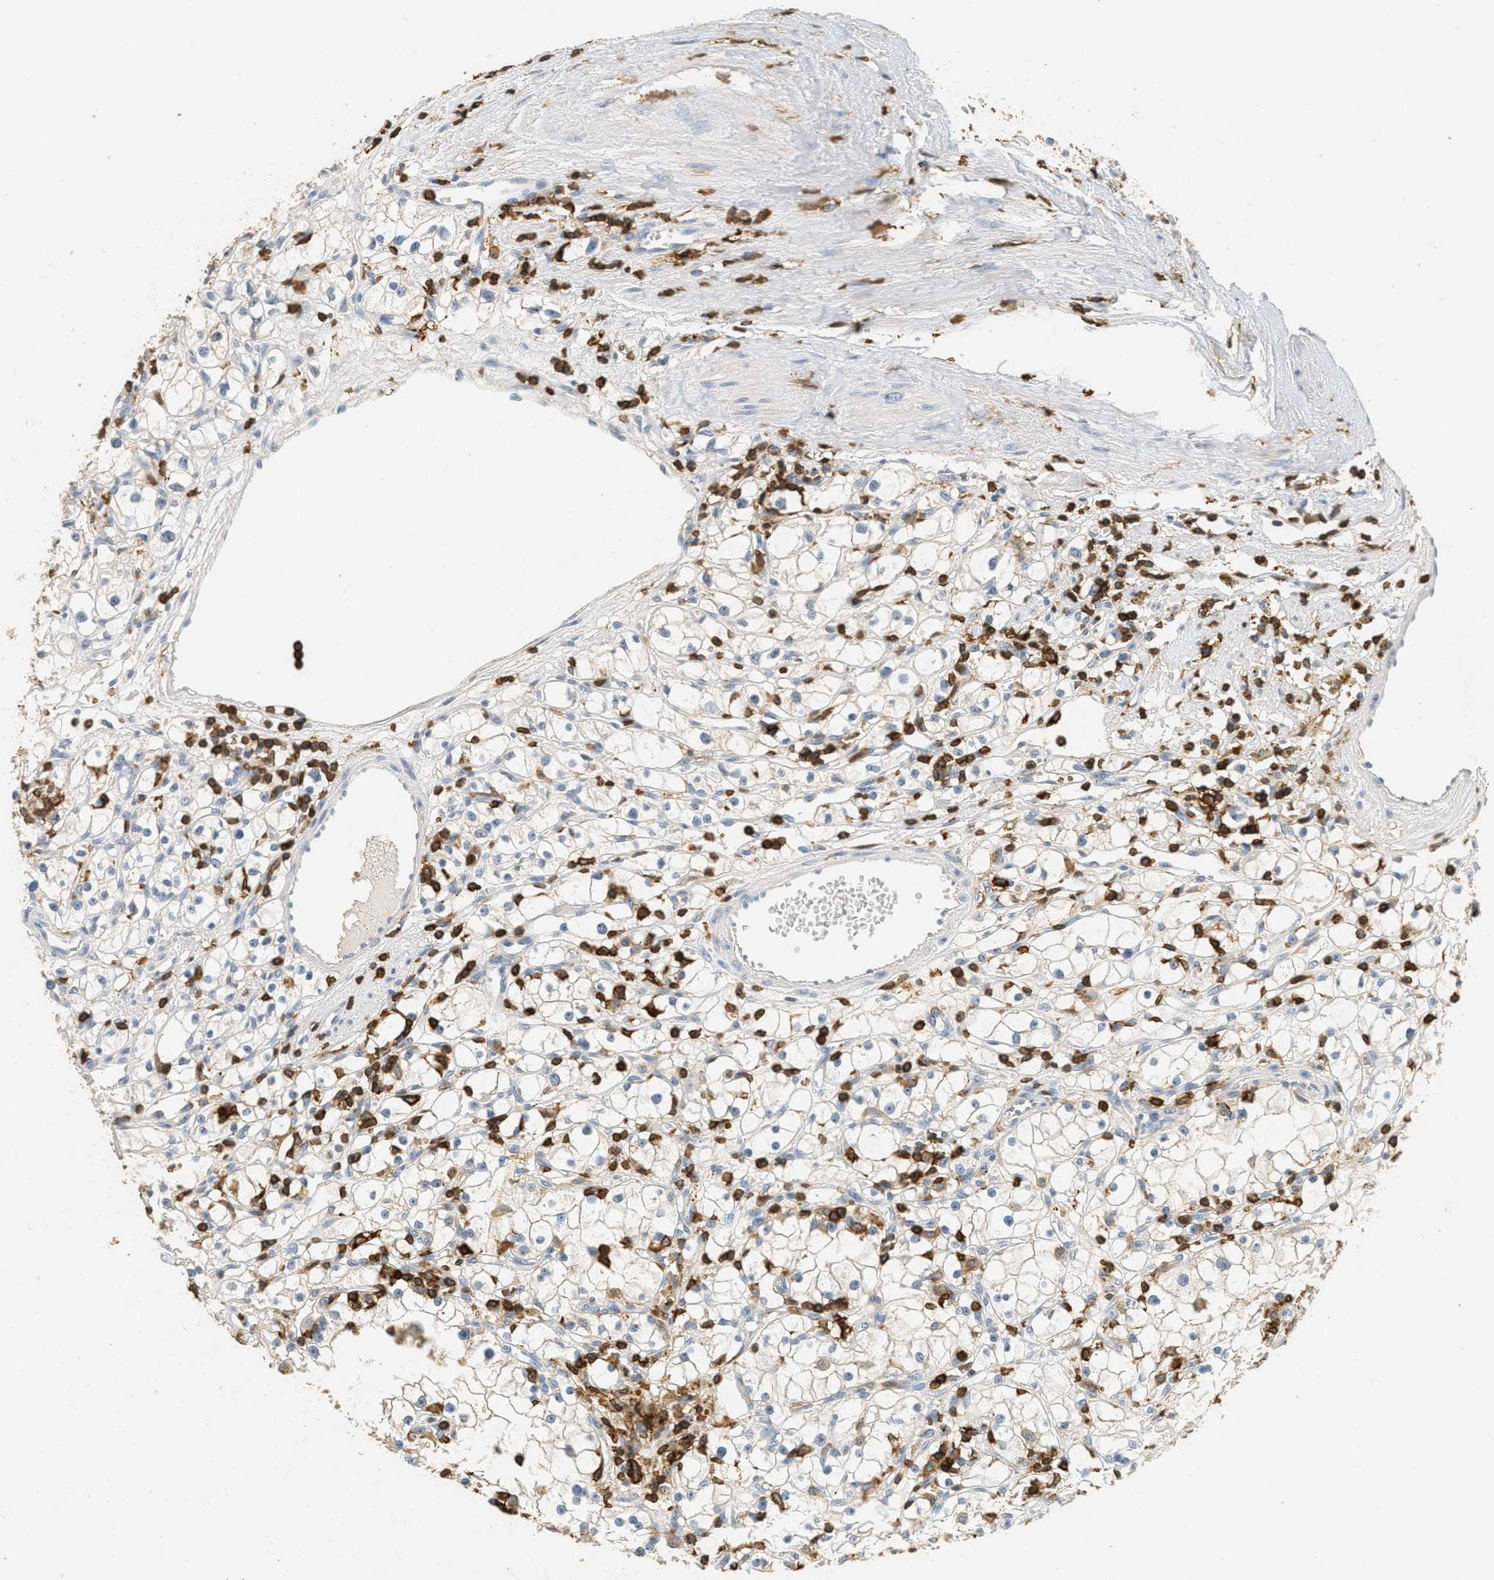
{"staining": {"intensity": "negative", "quantity": "none", "location": "none"}, "tissue": "renal cancer", "cell_type": "Tumor cells", "image_type": "cancer", "snomed": [{"axis": "morphology", "description": "Adenocarcinoma, NOS"}, {"axis": "topography", "description": "Kidney"}], "caption": "High magnification brightfield microscopy of renal cancer (adenocarcinoma) stained with DAB (brown) and counterstained with hematoxylin (blue): tumor cells show no significant staining.", "gene": "LSP1", "patient": {"sex": "male", "age": 56}}